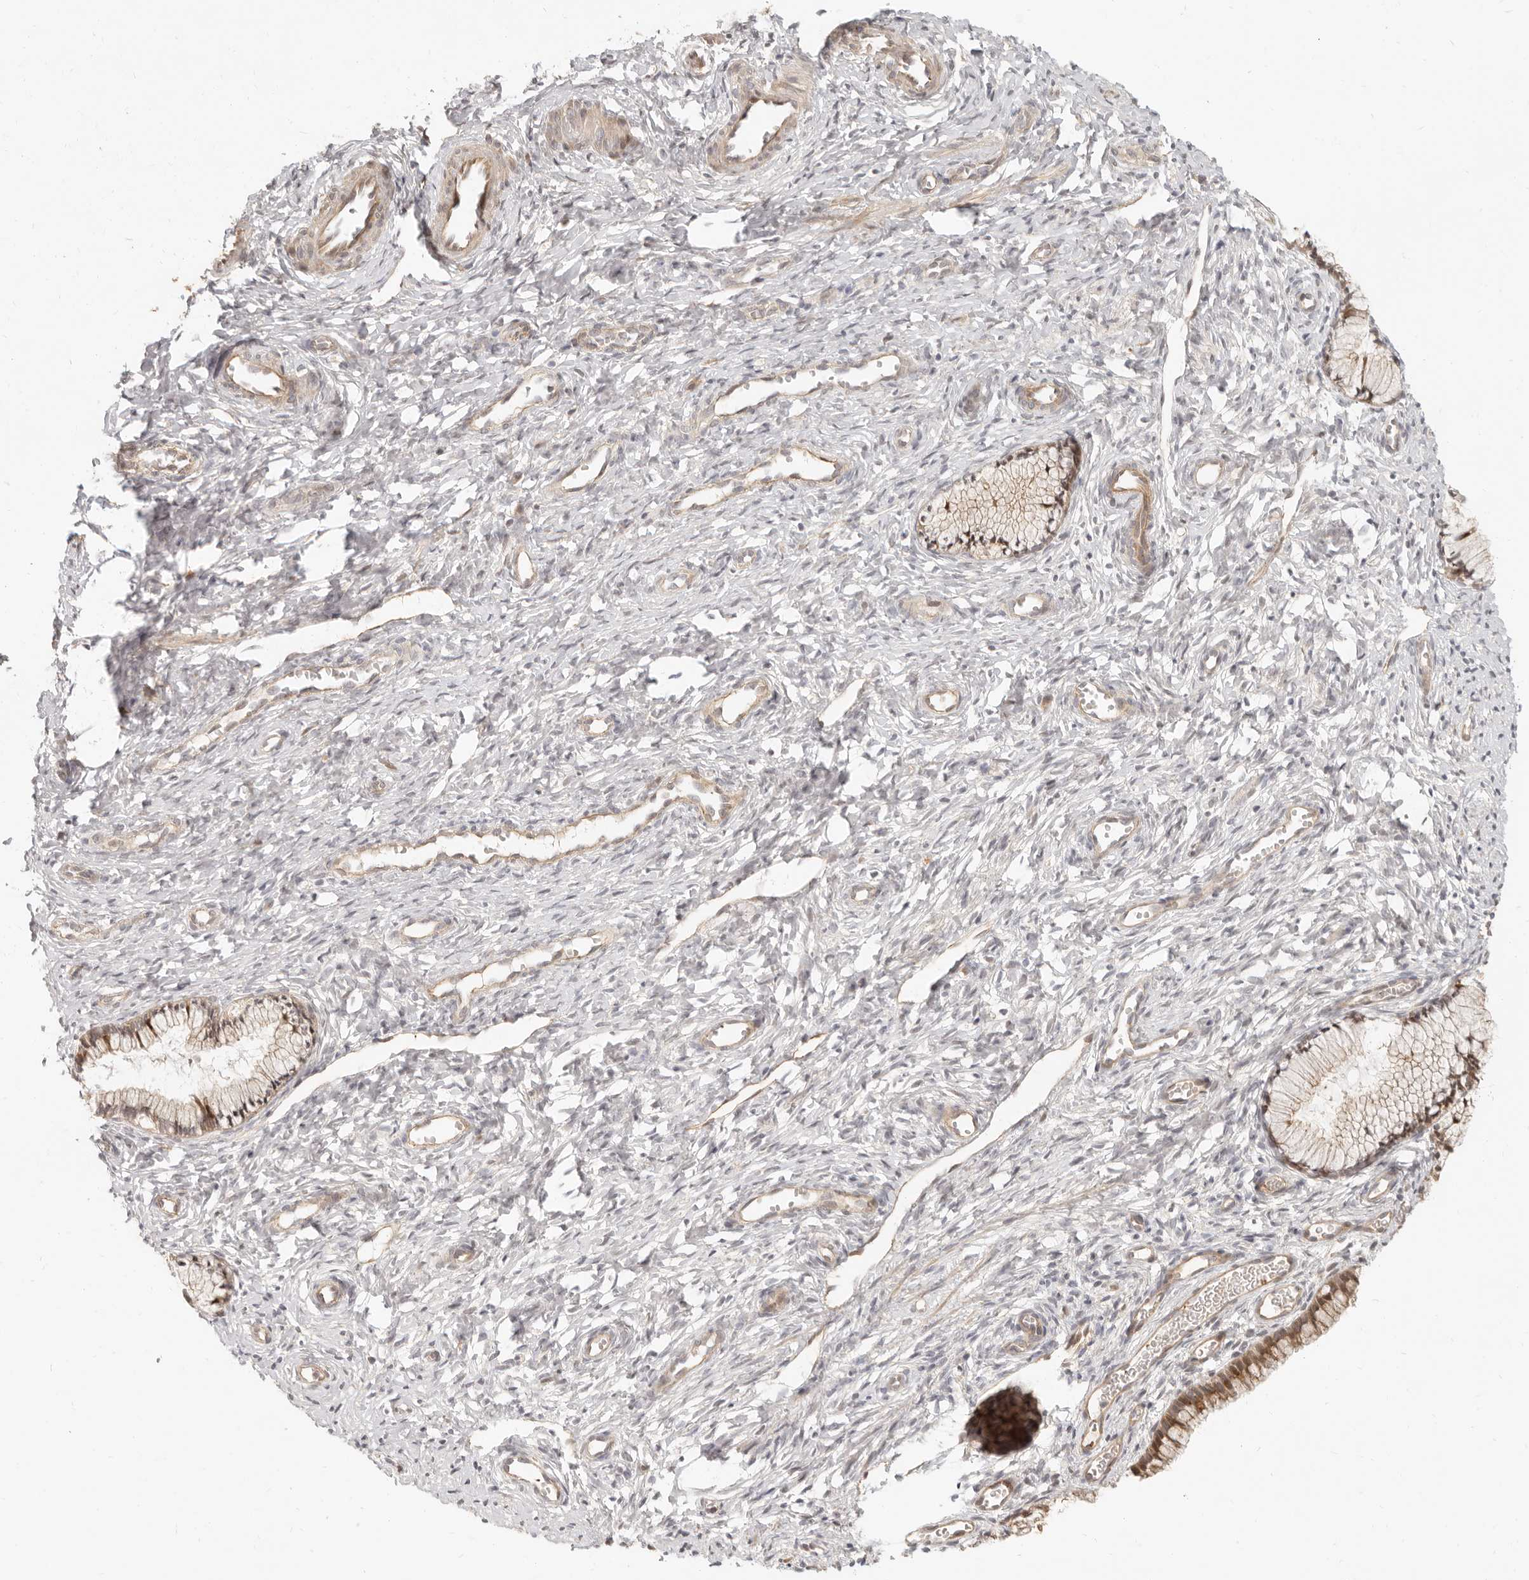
{"staining": {"intensity": "moderate", "quantity": "25%-75%", "location": "cytoplasmic/membranous"}, "tissue": "cervix", "cell_type": "Glandular cells", "image_type": "normal", "snomed": [{"axis": "morphology", "description": "Normal tissue, NOS"}, {"axis": "topography", "description": "Cervix"}], "caption": "The micrograph displays a brown stain indicating the presence of a protein in the cytoplasmic/membranous of glandular cells in cervix. Nuclei are stained in blue.", "gene": "TUFT1", "patient": {"sex": "female", "age": 27}}